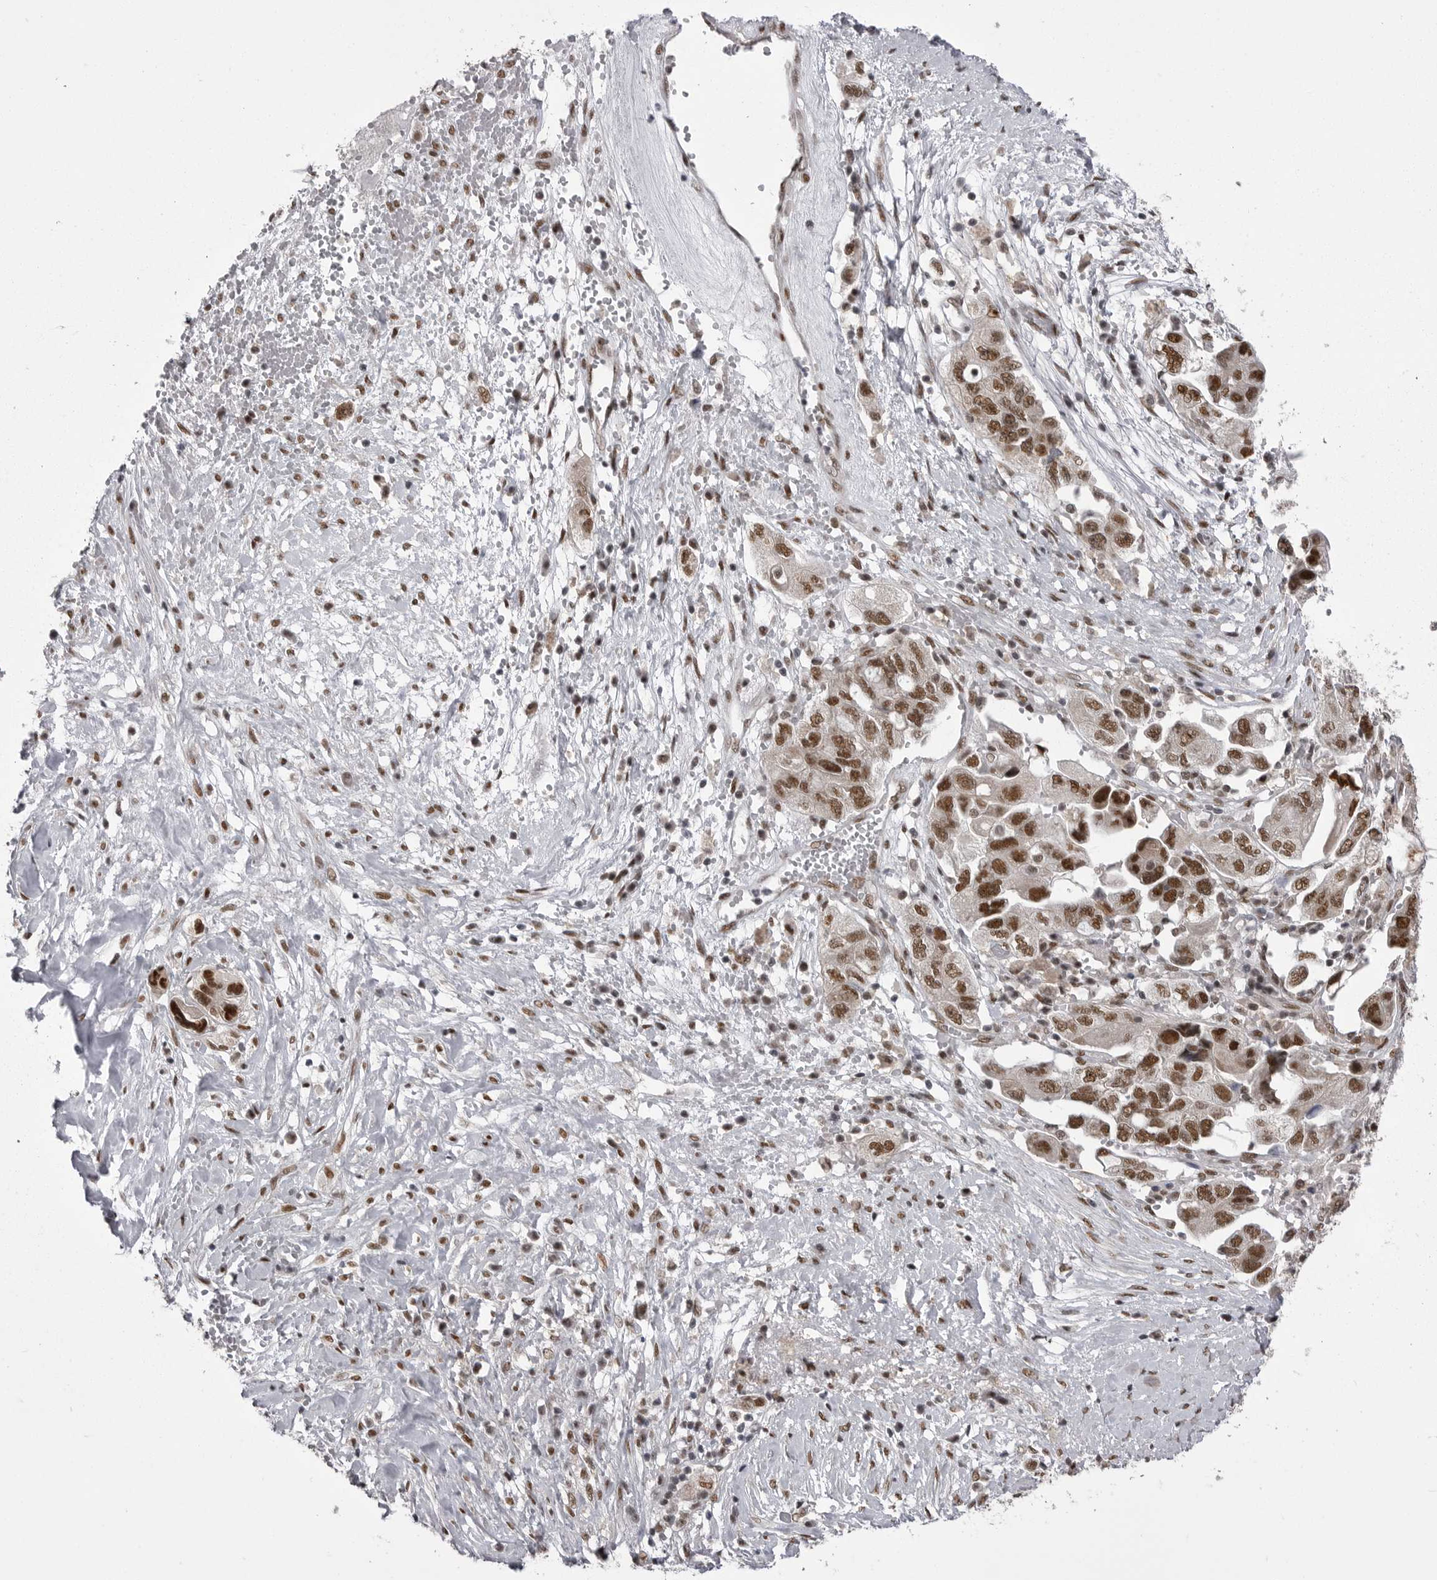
{"staining": {"intensity": "strong", "quantity": ">75%", "location": "nuclear"}, "tissue": "ovarian cancer", "cell_type": "Tumor cells", "image_type": "cancer", "snomed": [{"axis": "morphology", "description": "Carcinoma, NOS"}, {"axis": "morphology", "description": "Cystadenocarcinoma, serous, NOS"}, {"axis": "topography", "description": "Ovary"}], "caption": "Immunohistochemistry of ovarian cancer exhibits high levels of strong nuclear expression in about >75% of tumor cells.", "gene": "MEPCE", "patient": {"sex": "female", "age": 69}}